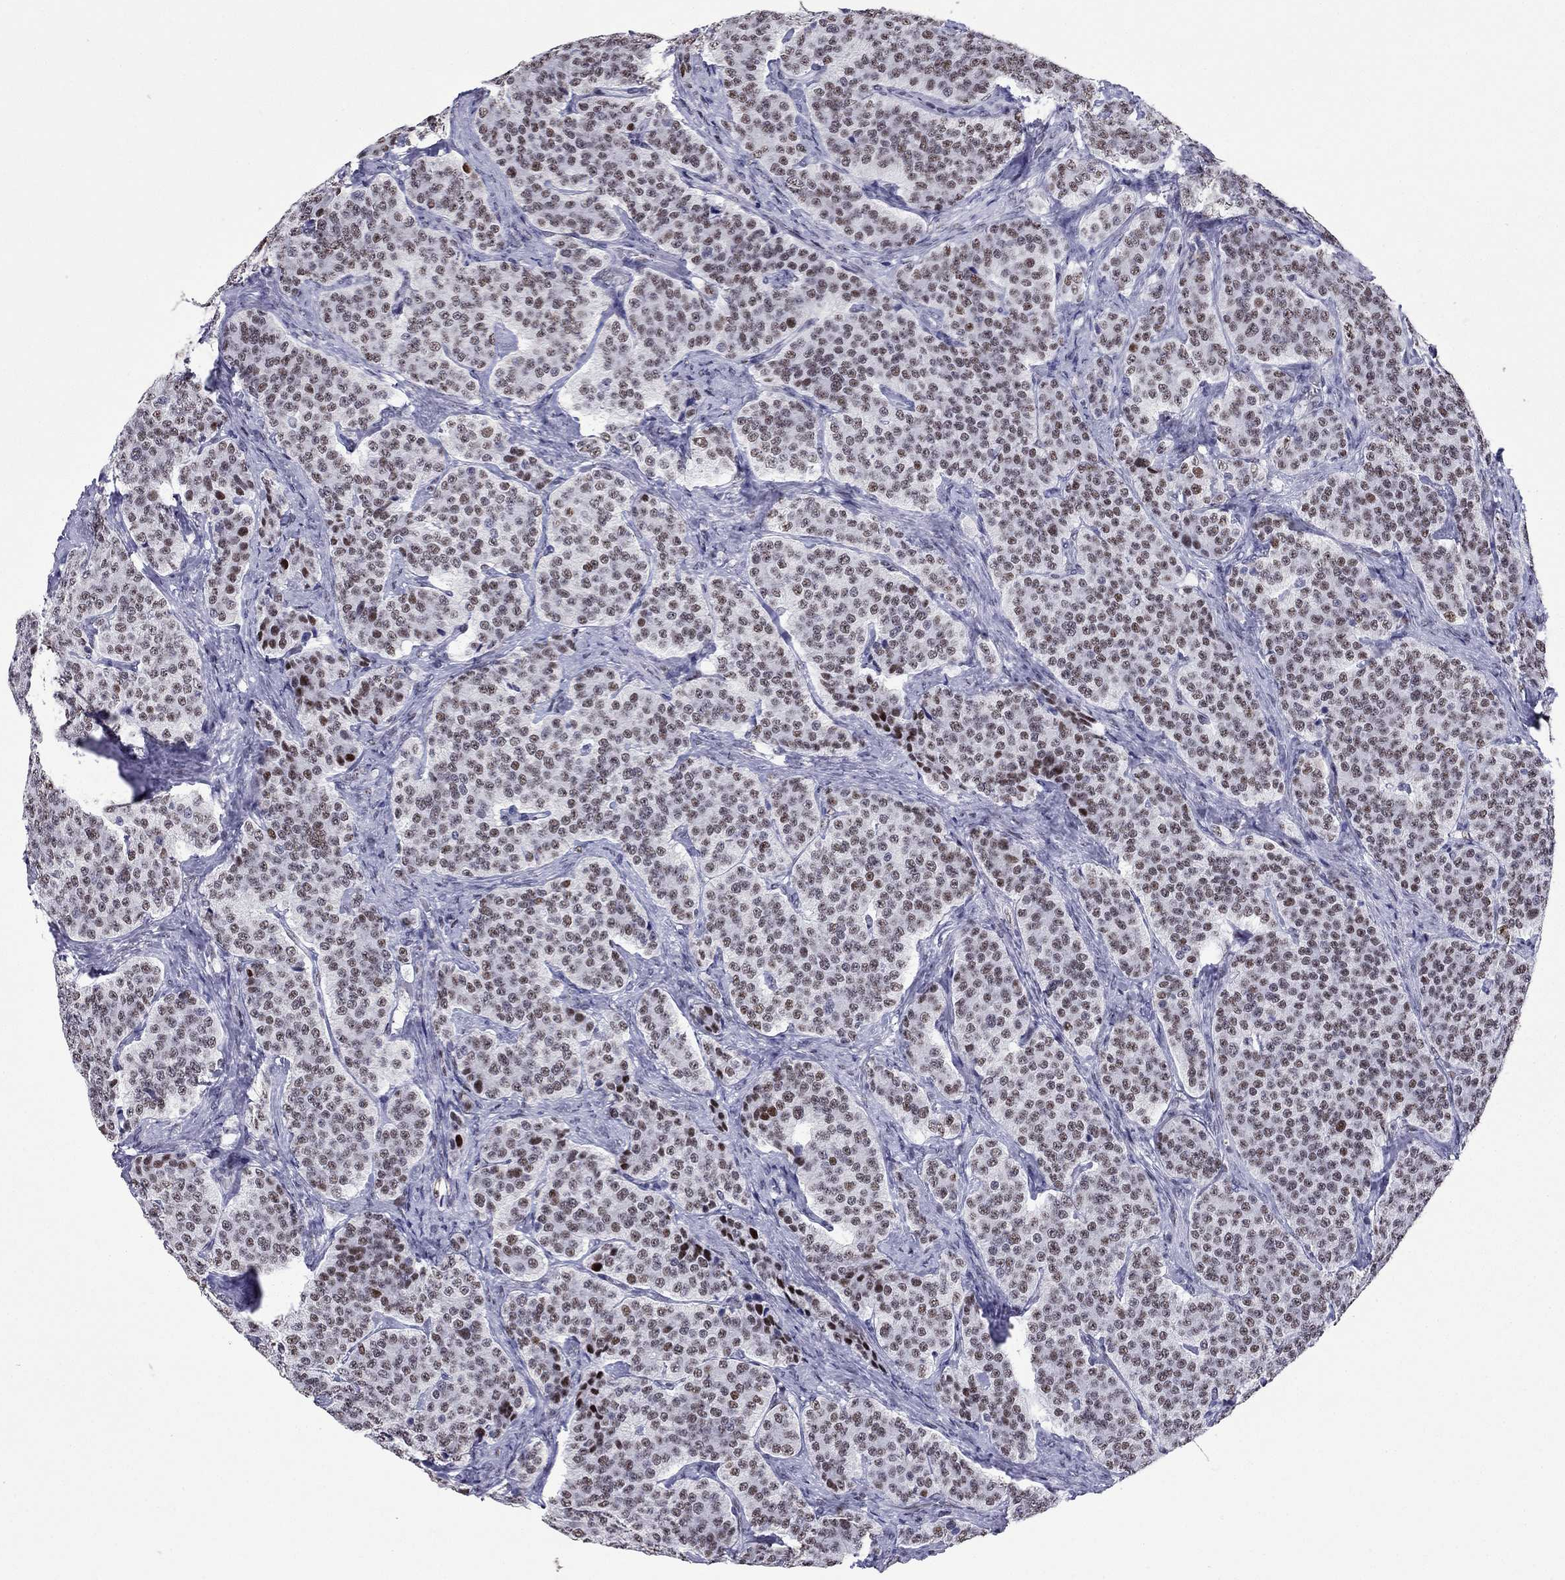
{"staining": {"intensity": "moderate", "quantity": ">75%", "location": "nuclear"}, "tissue": "carcinoid", "cell_type": "Tumor cells", "image_type": "cancer", "snomed": [{"axis": "morphology", "description": "Carcinoid, malignant, NOS"}, {"axis": "topography", "description": "Small intestine"}], "caption": "This histopathology image reveals IHC staining of human carcinoid (malignant), with medium moderate nuclear expression in approximately >75% of tumor cells.", "gene": "PPM1G", "patient": {"sex": "female", "age": 58}}